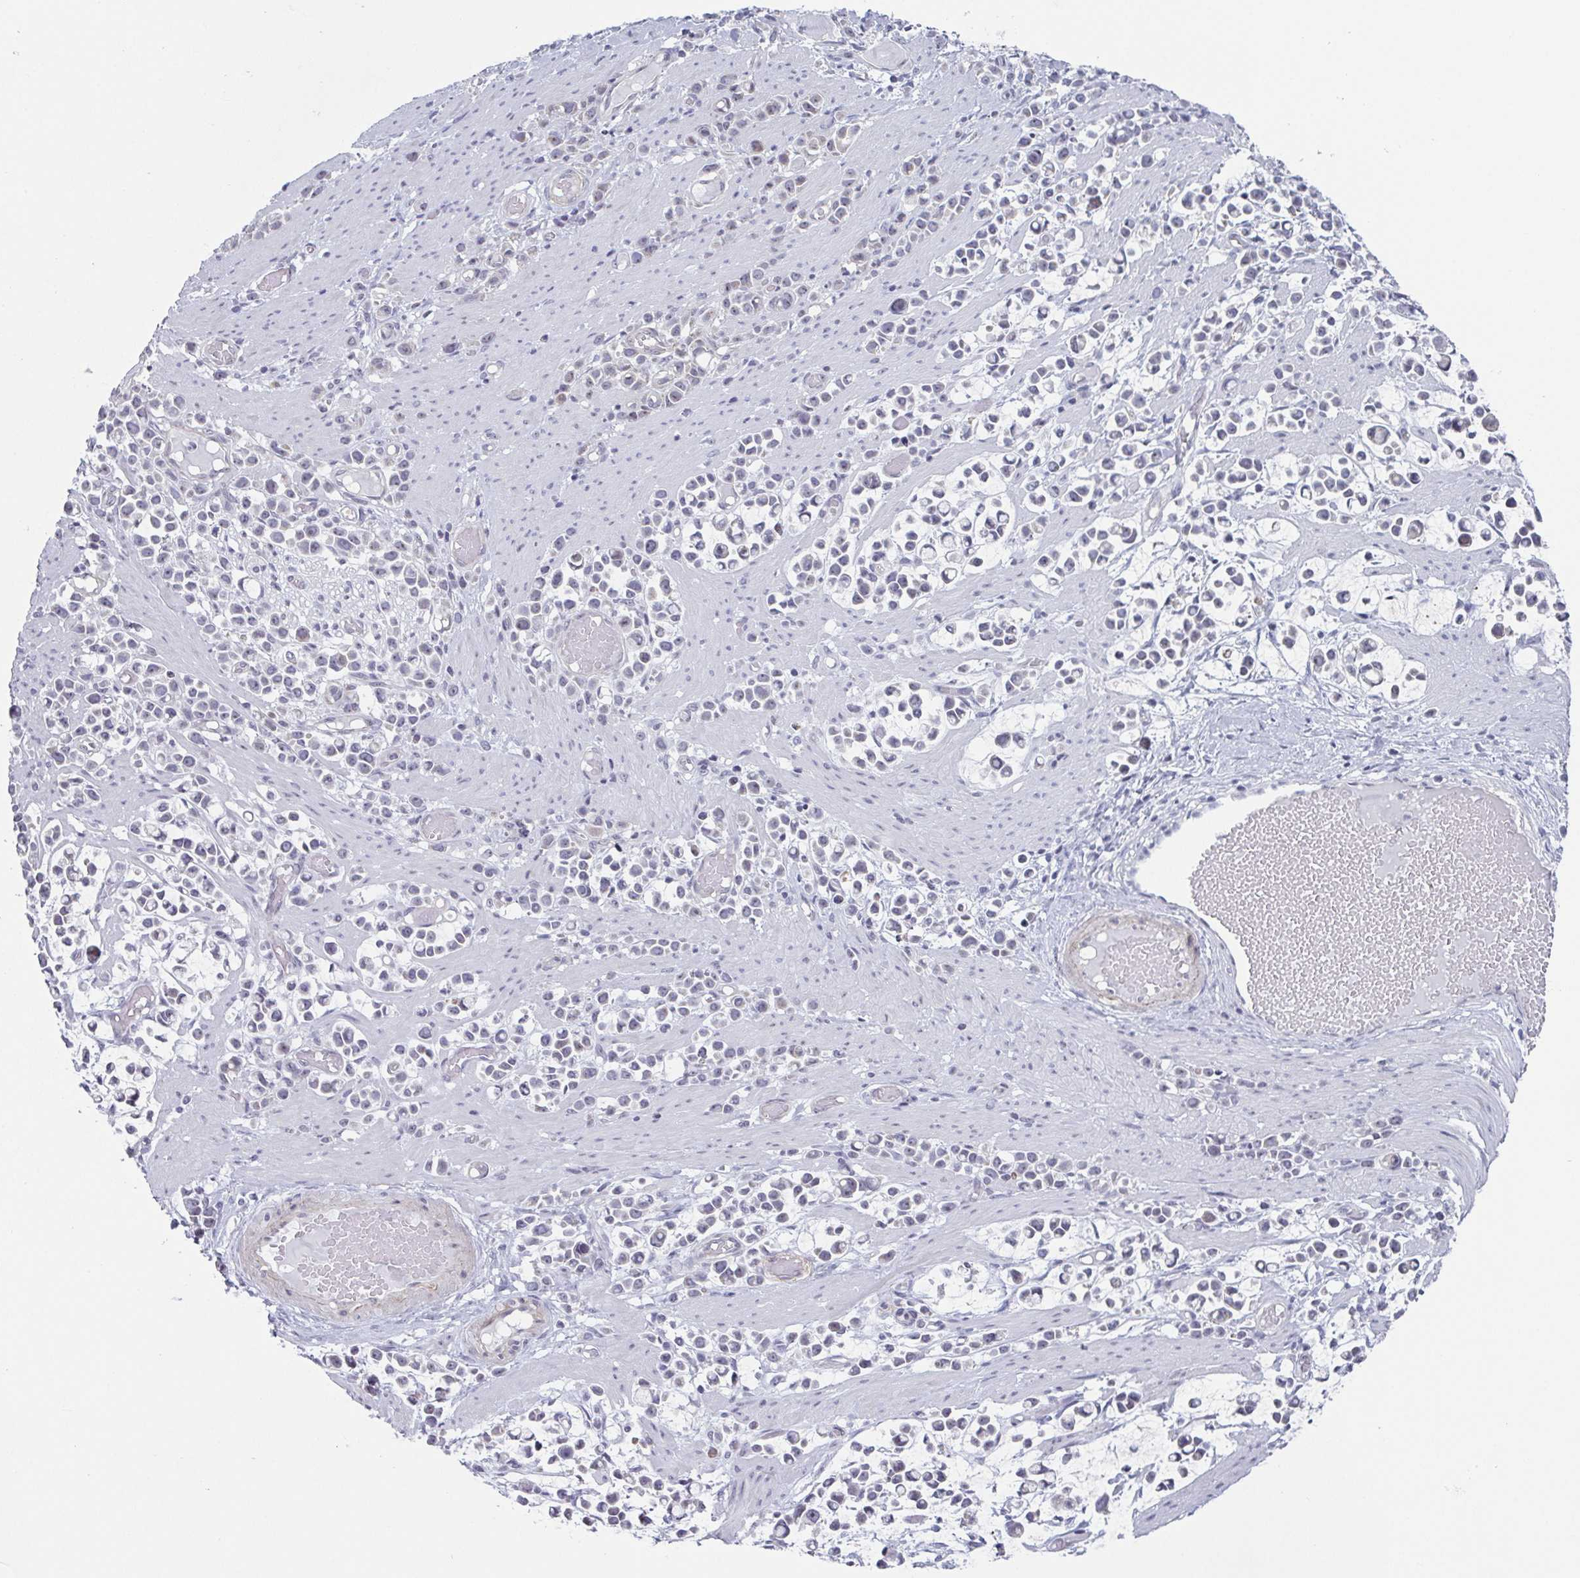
{"staining": {"intensity": "negative", "quantity": "none", "location": "none"}, "tissue": "stomach cancer", "cell_type": "Tumor cells", "image_type": "cancer", "snomed": [{"axis": "morphology", "description": "Adenocarcinoma, NOS"}, {"axis": "topography", "description": "Stomach"}], "caption": "The micrograph demonstrates no significant expression in tumor cells of stomach cancer.", "gene": "EXOSC7", "patient": {"sex": "male", "age": 82}}